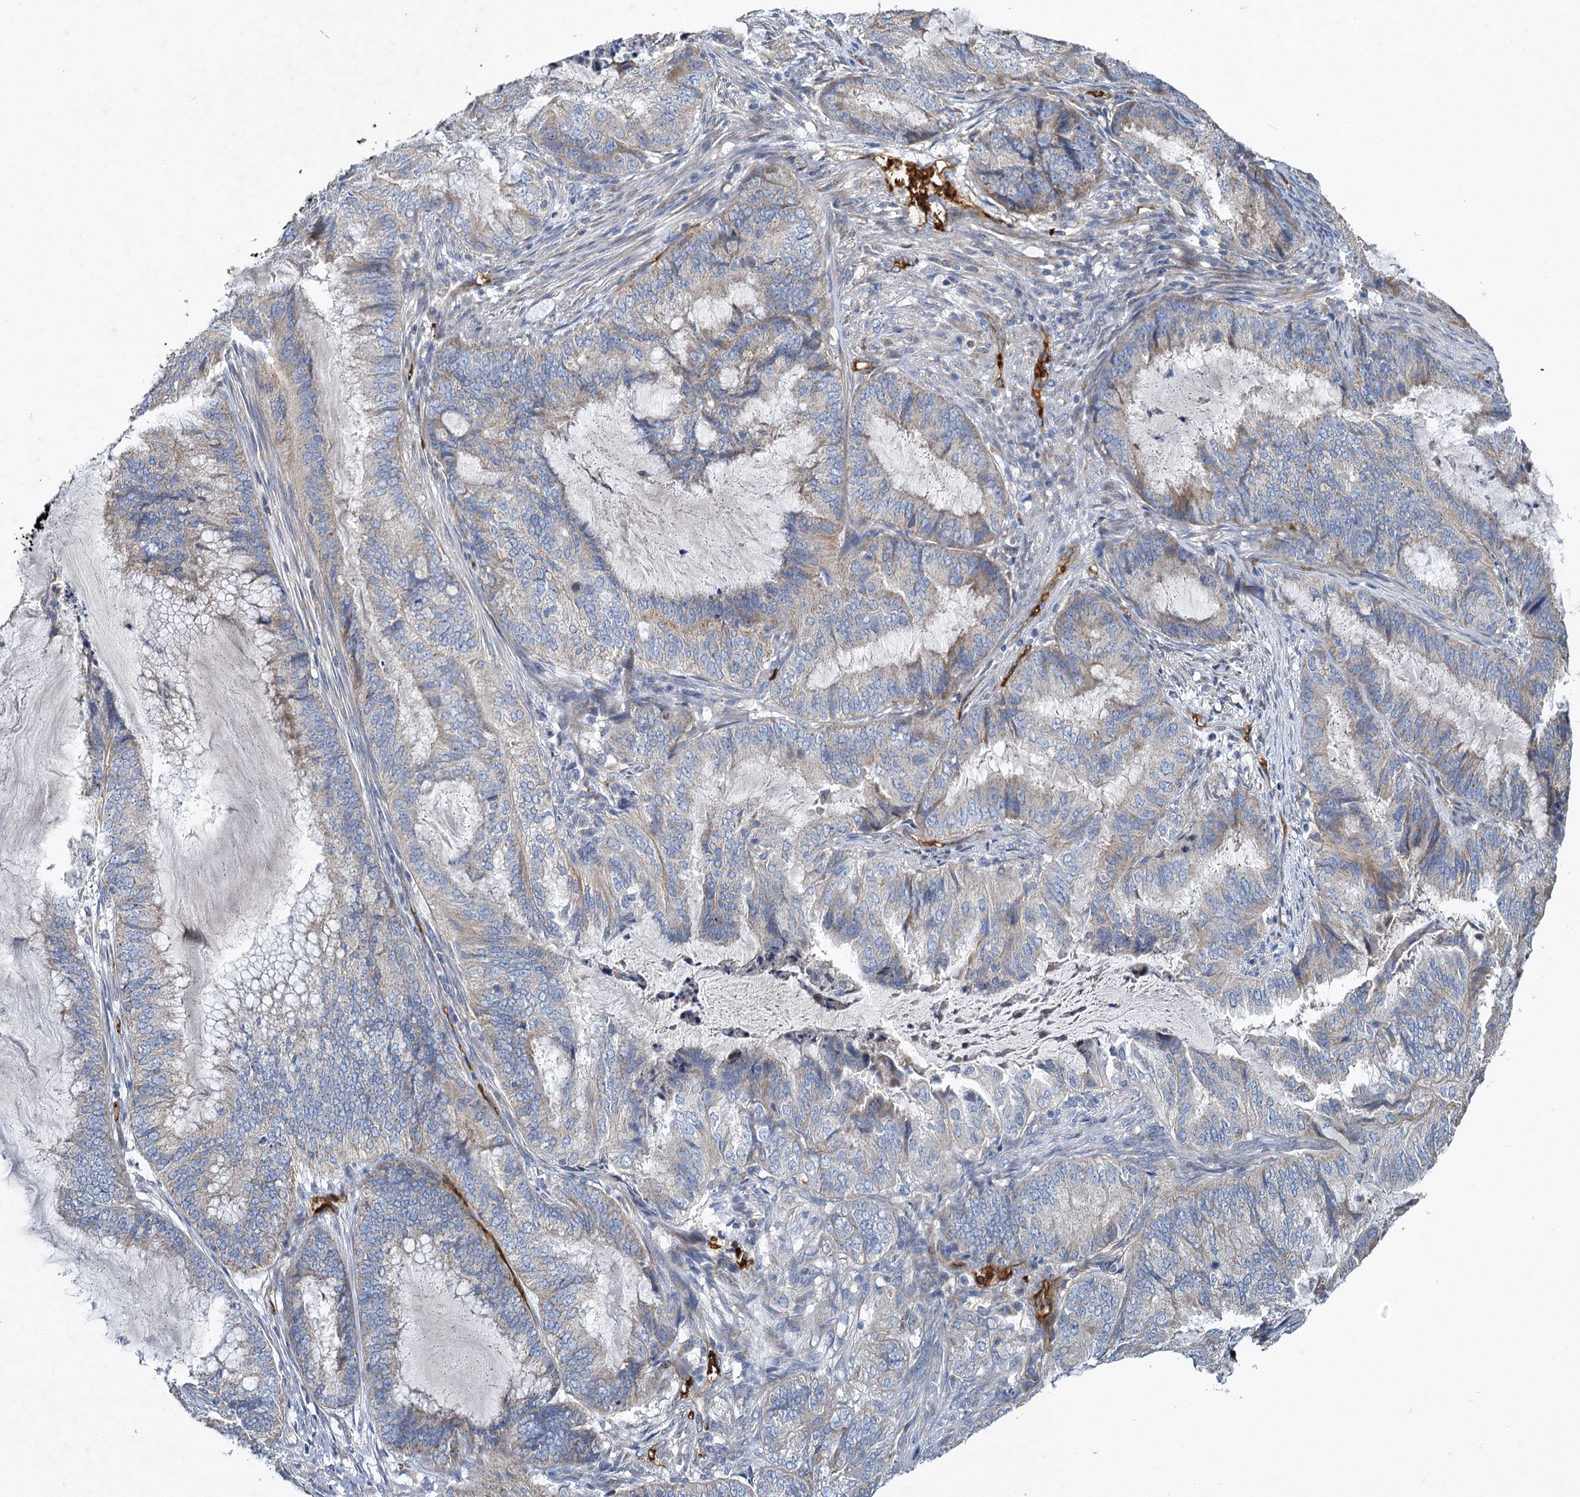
{"staining": {"intensity": "negative", "quantity": "none", "location": "none"}, "tissue": "endometrial cancer", "cell_type": "Tumor cells", "image_type": "cancer", "snomed": [{"axis": "morphology", "description": "Adenocarcinoma, NOS"}, {"axis": "topography", "description": "Endometrium"}], "caption": "There is no significant positivity in tumor cells of endometrial cancer. Brightfield microscopy of immunohistochemistry (IHC) stained with DAB (3,3'-diaminobenzidine) (brown) and hematoxylin (blue), captured at high magnification.", "gene": "BCS1L", "patient": {"sex": "female", "age": 51}}